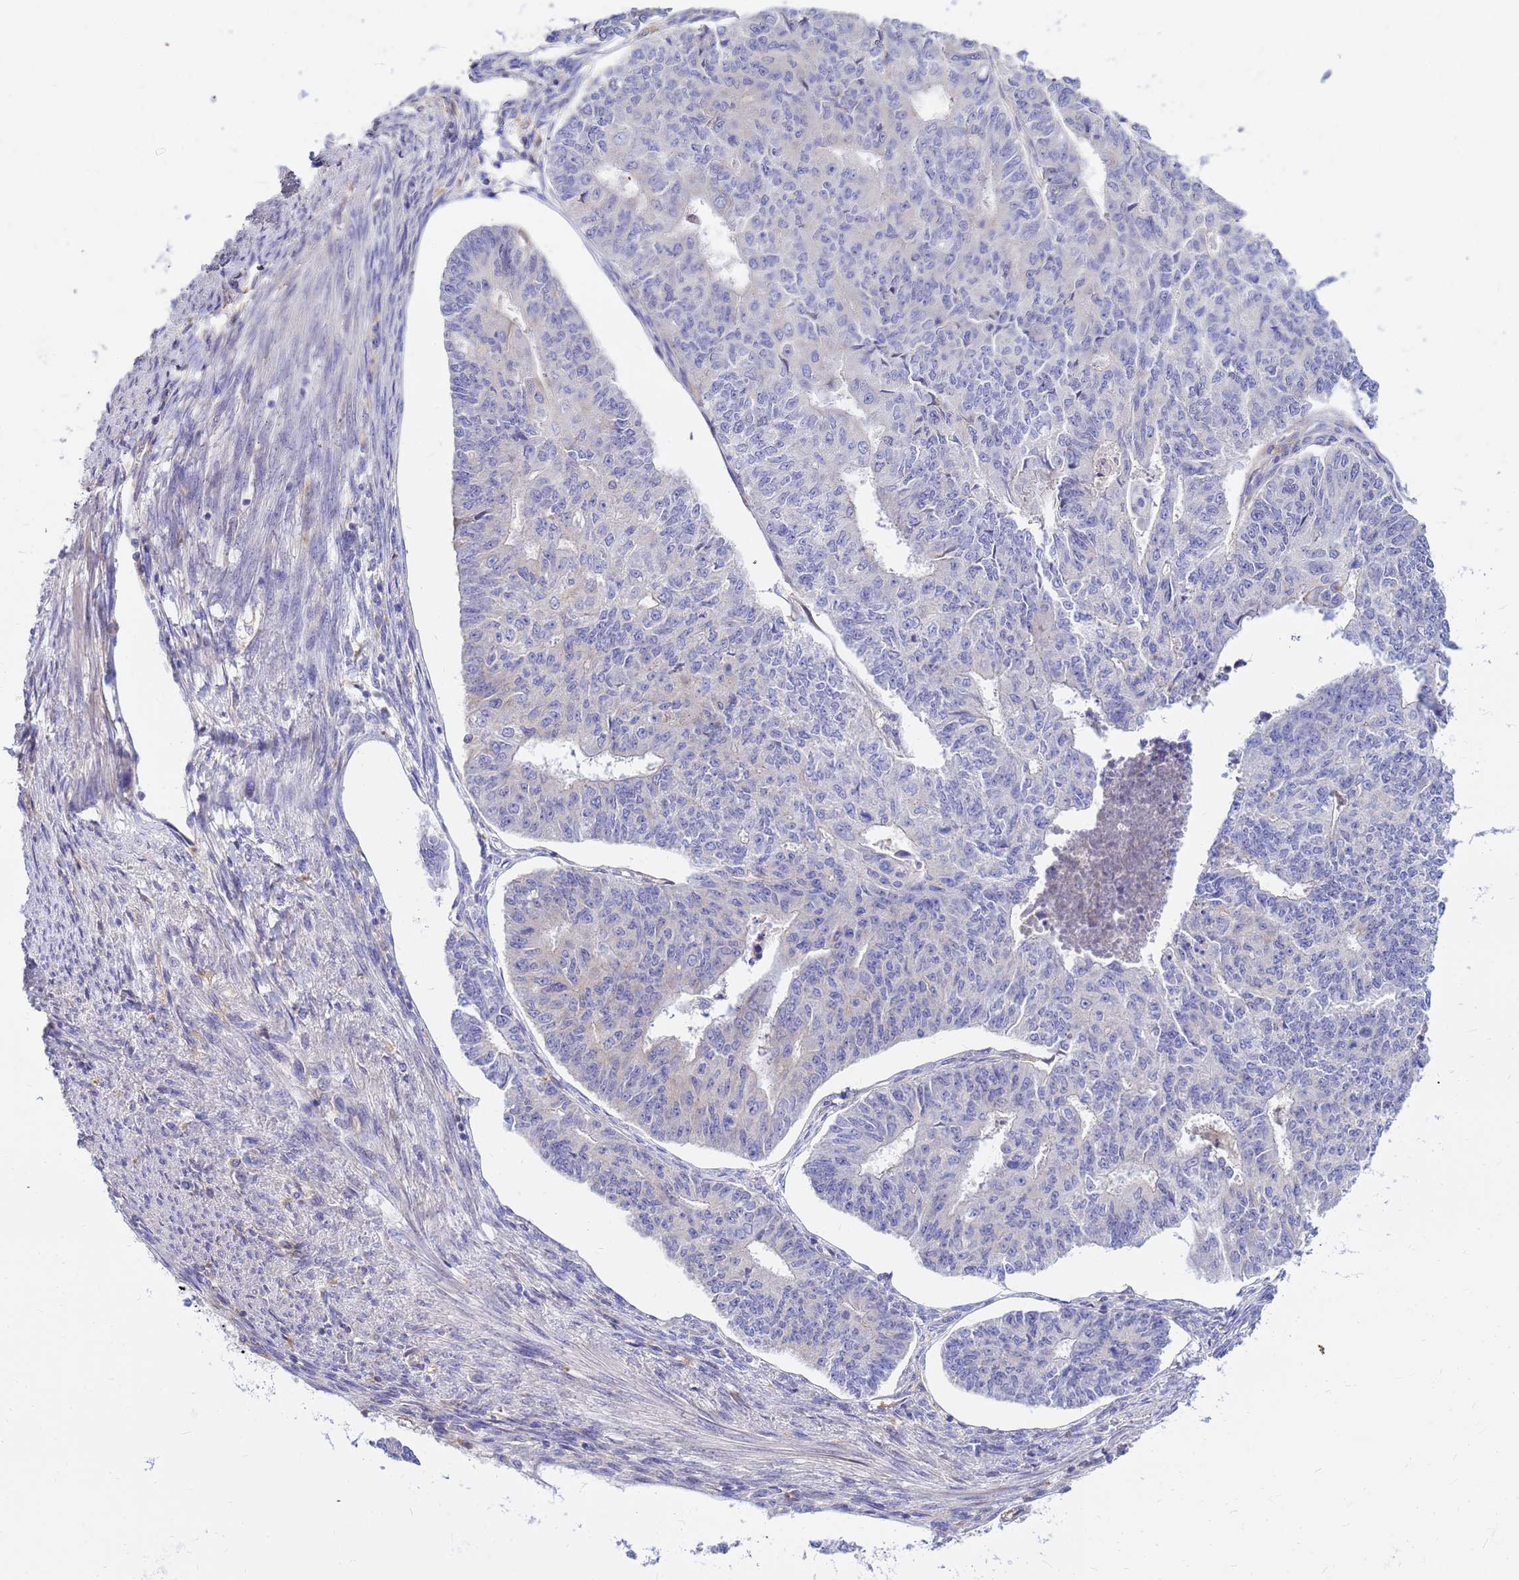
{"staining": {"intensity": "negative", "quantity": "none", "location": "none"}, "tissue": "endometrial cancer", "cell_type": "Tumor cells", "image_type": "cancer", "snomed": [{"axis": "morphology", "description": "Adenocarcinoma, NOS"}, {"axis": "topography", "description": "Endometrium"}], "caption": "Micrograph shows no protein expression in tumor cells of endometrial cancer tissue. (DAB (3,3'-diaminobenzidine) immunohistochemistry (IHC) visualized using brightfield microscopy, high magnification).", "gene": "HERC5", "patient": {"sex": "female", "age": 32}}